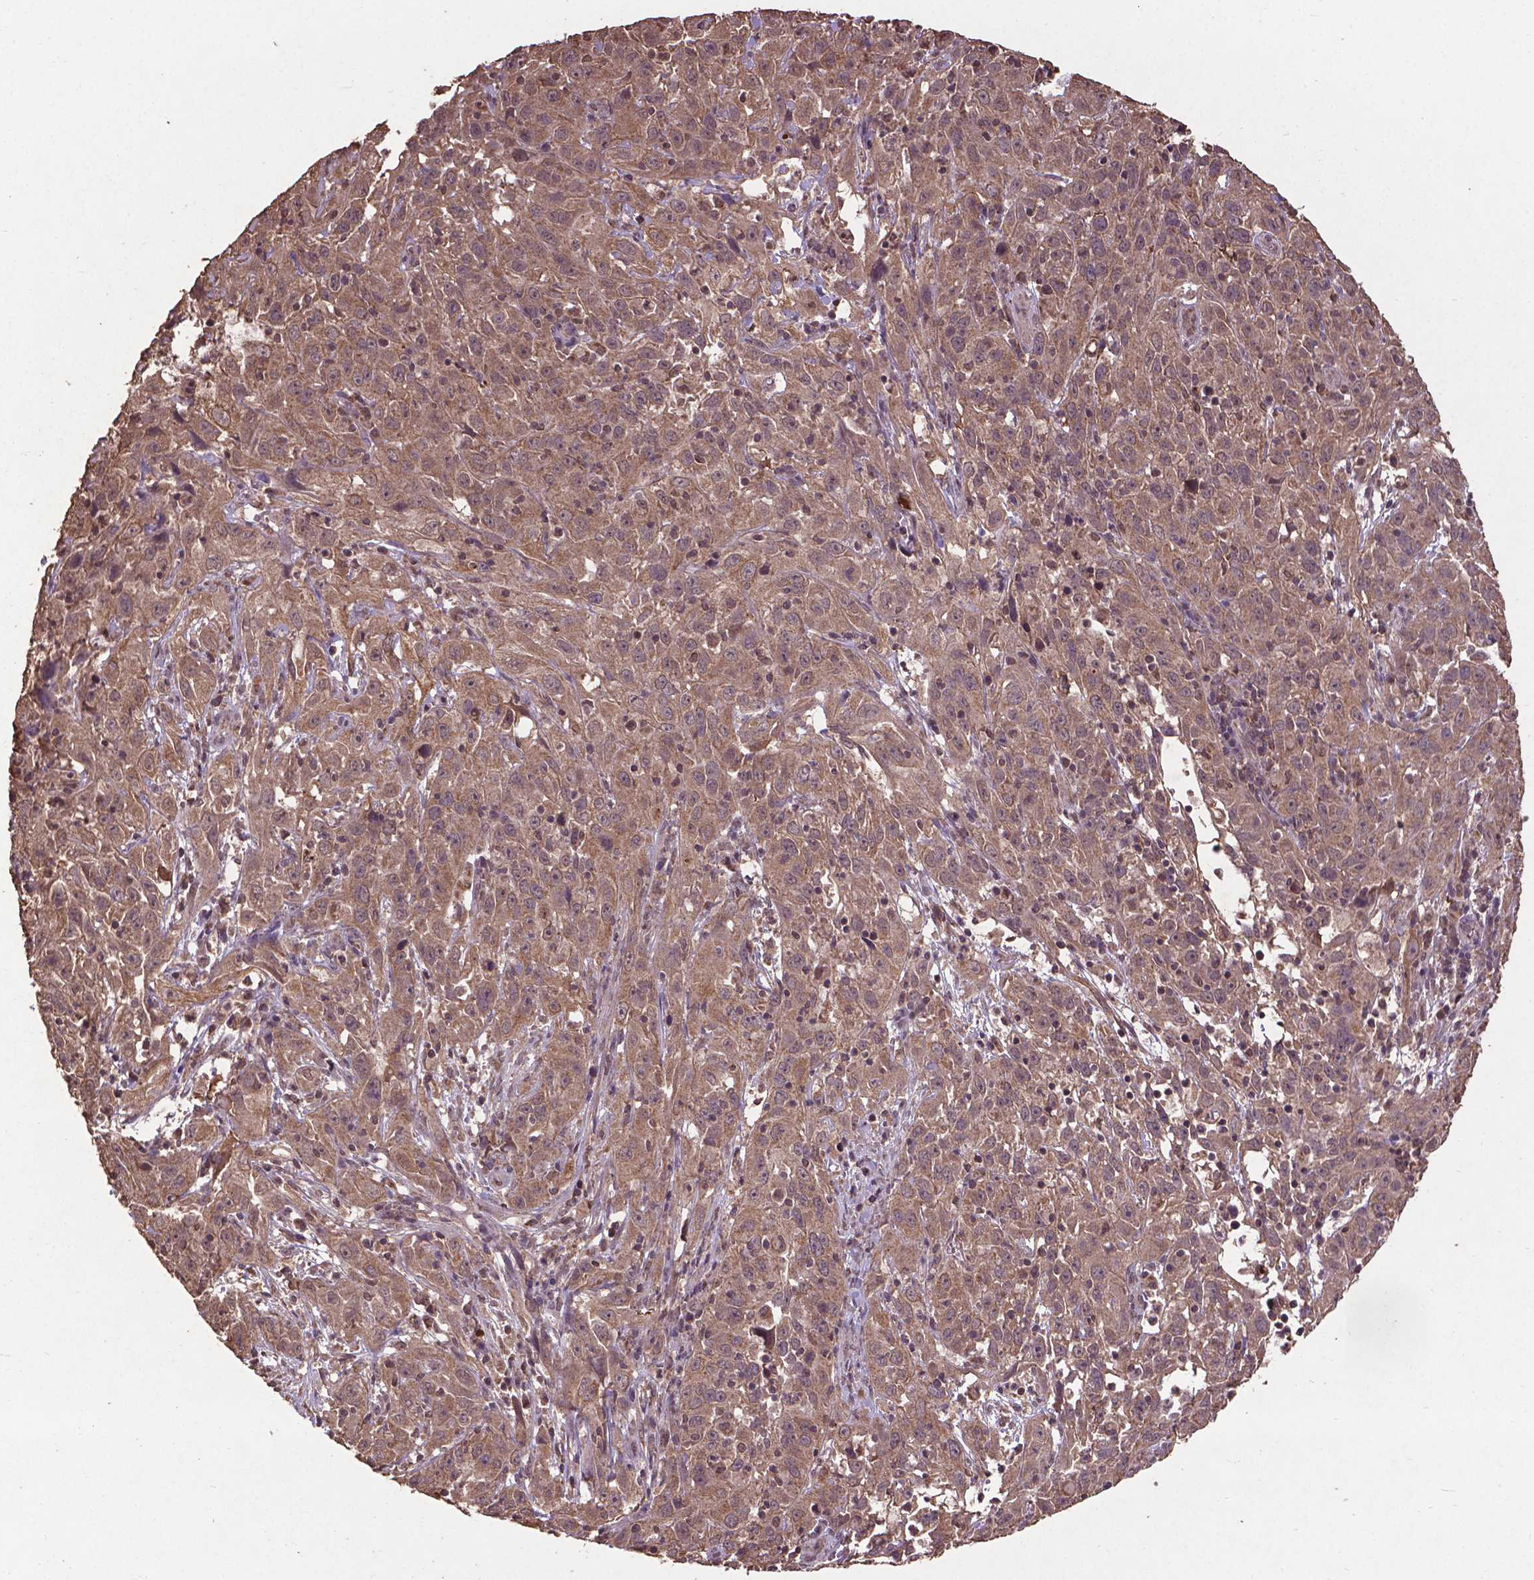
{"staining": {"intensity": "moderate", "quantity": ">75%", "location": "cytoplasmic/membranous"}, "tissue": "cervical cancer", "cell_type": "Tumor cells", "image_type": "cancer", "snomed": [{"axis": "morphology", "description": "Squamous cell carcinoma, NOS"}, {"axis": "topography", "description": "Cervix"}], "caption": "Cervical squamous cell carcinoma was stained to show a protein in brown. There is medium levels of moderate cytoplasmic/membranous positivity in about >75% of tumor cells. The protein is shown in brown color, while the nuclei are stained blue.", "gene": "DCAF1", "patient": {"sex": "female", "age": 32}}